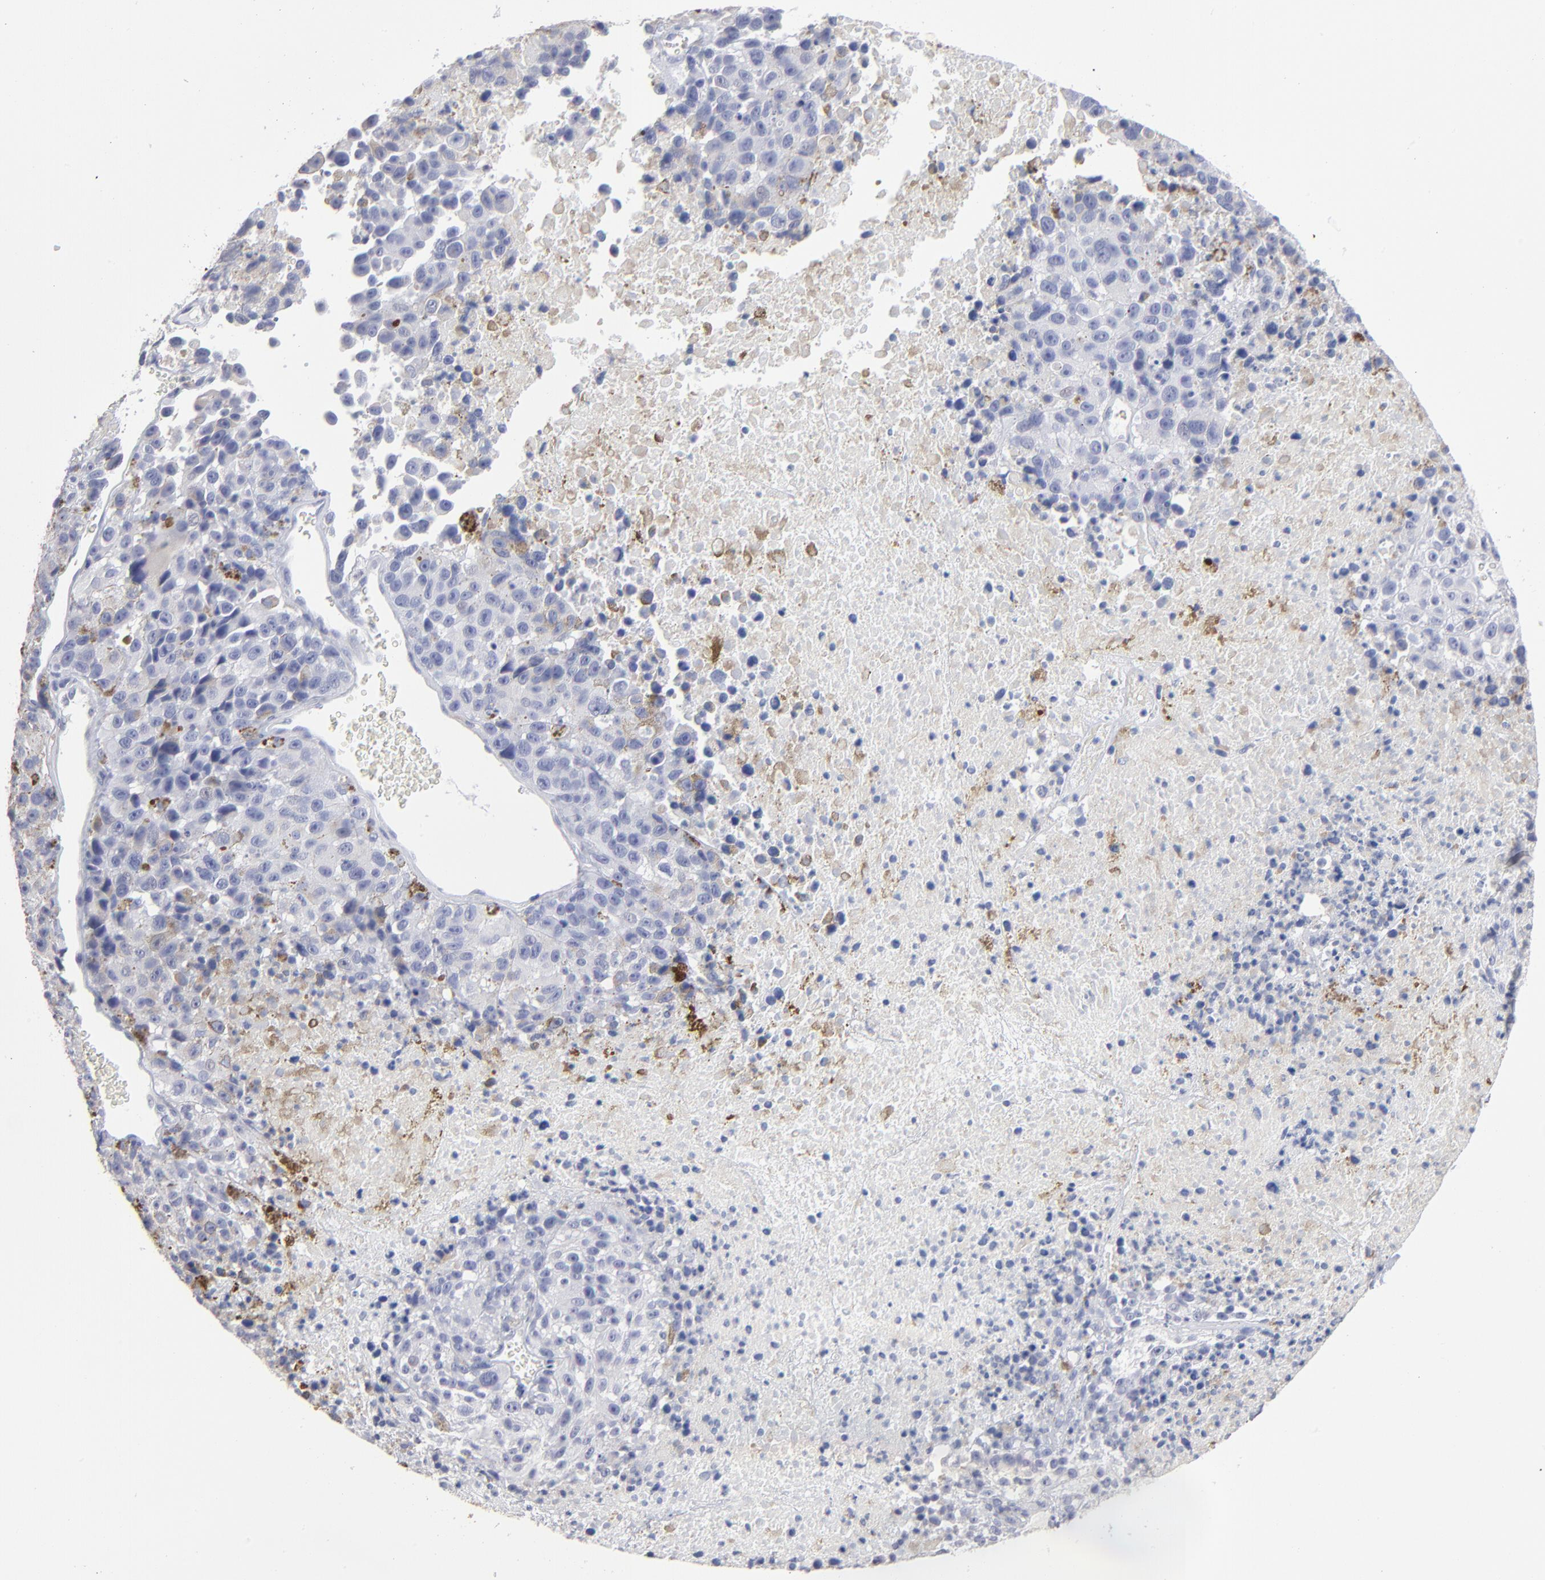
{"staining": {"intensity": "negative", "quantity": "none", "location": "none"}, "tissue": "melanoma", "cell_type": "Tumor cells", "image_type": "cancer", "snomed": [{"axis": "morphology", "description": "Malignant melanoma, Metastatic site"}, {"axis": "topography", "description": "Cerebral cortex"}], "caption": "Immunohistochemistry histopathology image of neoplastic tissue: human malignant melanoma (metastatic site) stained with DAB reveals no significant protein staining in tumor cells.", "gene": "LAT2", "patient": {"sex": "female", "age": 52}}